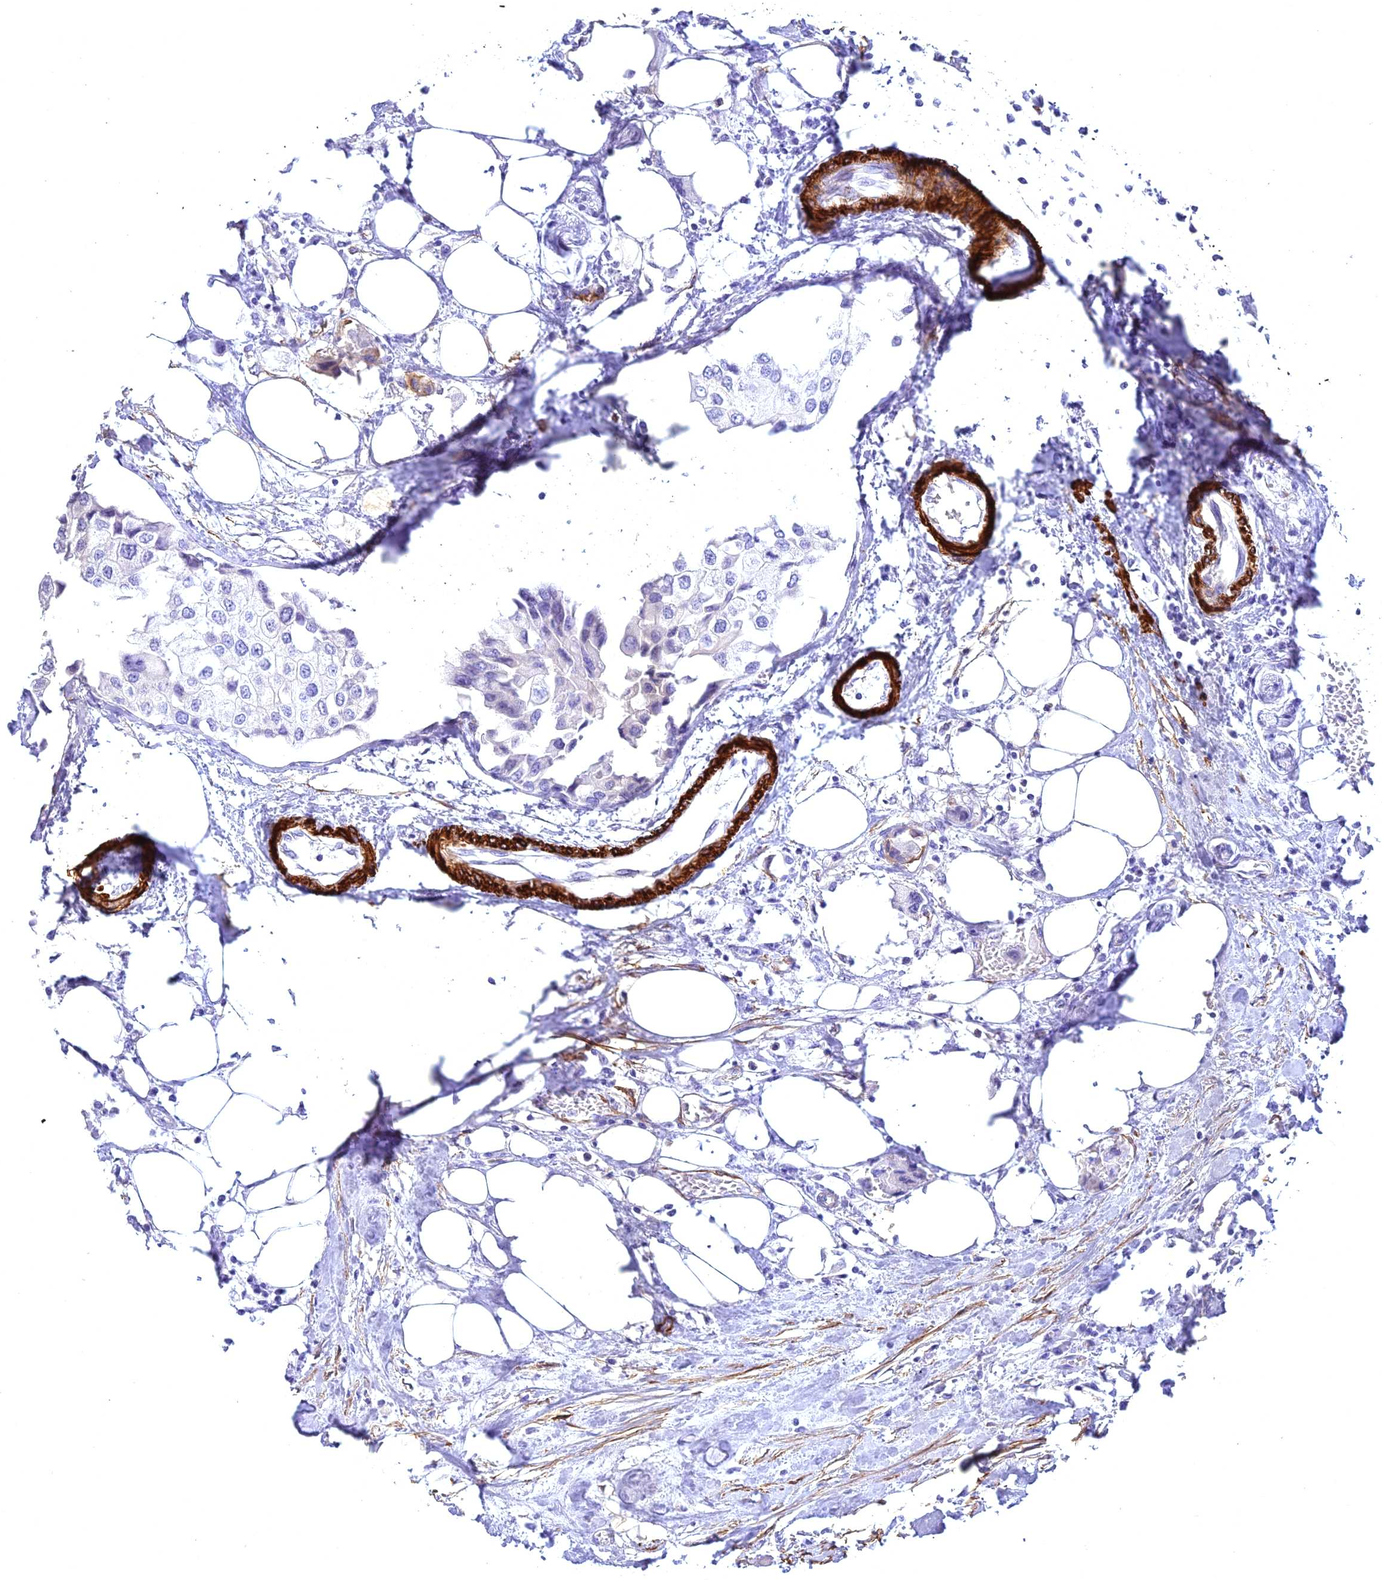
{"staining": {"intensity": "negative", "quantity": "none", "location": "none"}, "tissue": "urothelial cancer", "cell_type": "Tumor cells", "image_type": "cancer", "snomed": [{"axis": "morphology", "description": "Urothelial carcinoma, High grade"}, {"axis": "topography", "description": "Urinary bladder"}], "caption": "Tumor cells show no significant expression in urothelial cancer.", "gene": "CENPV", "patient": {"sex": "male", "age": 64}}